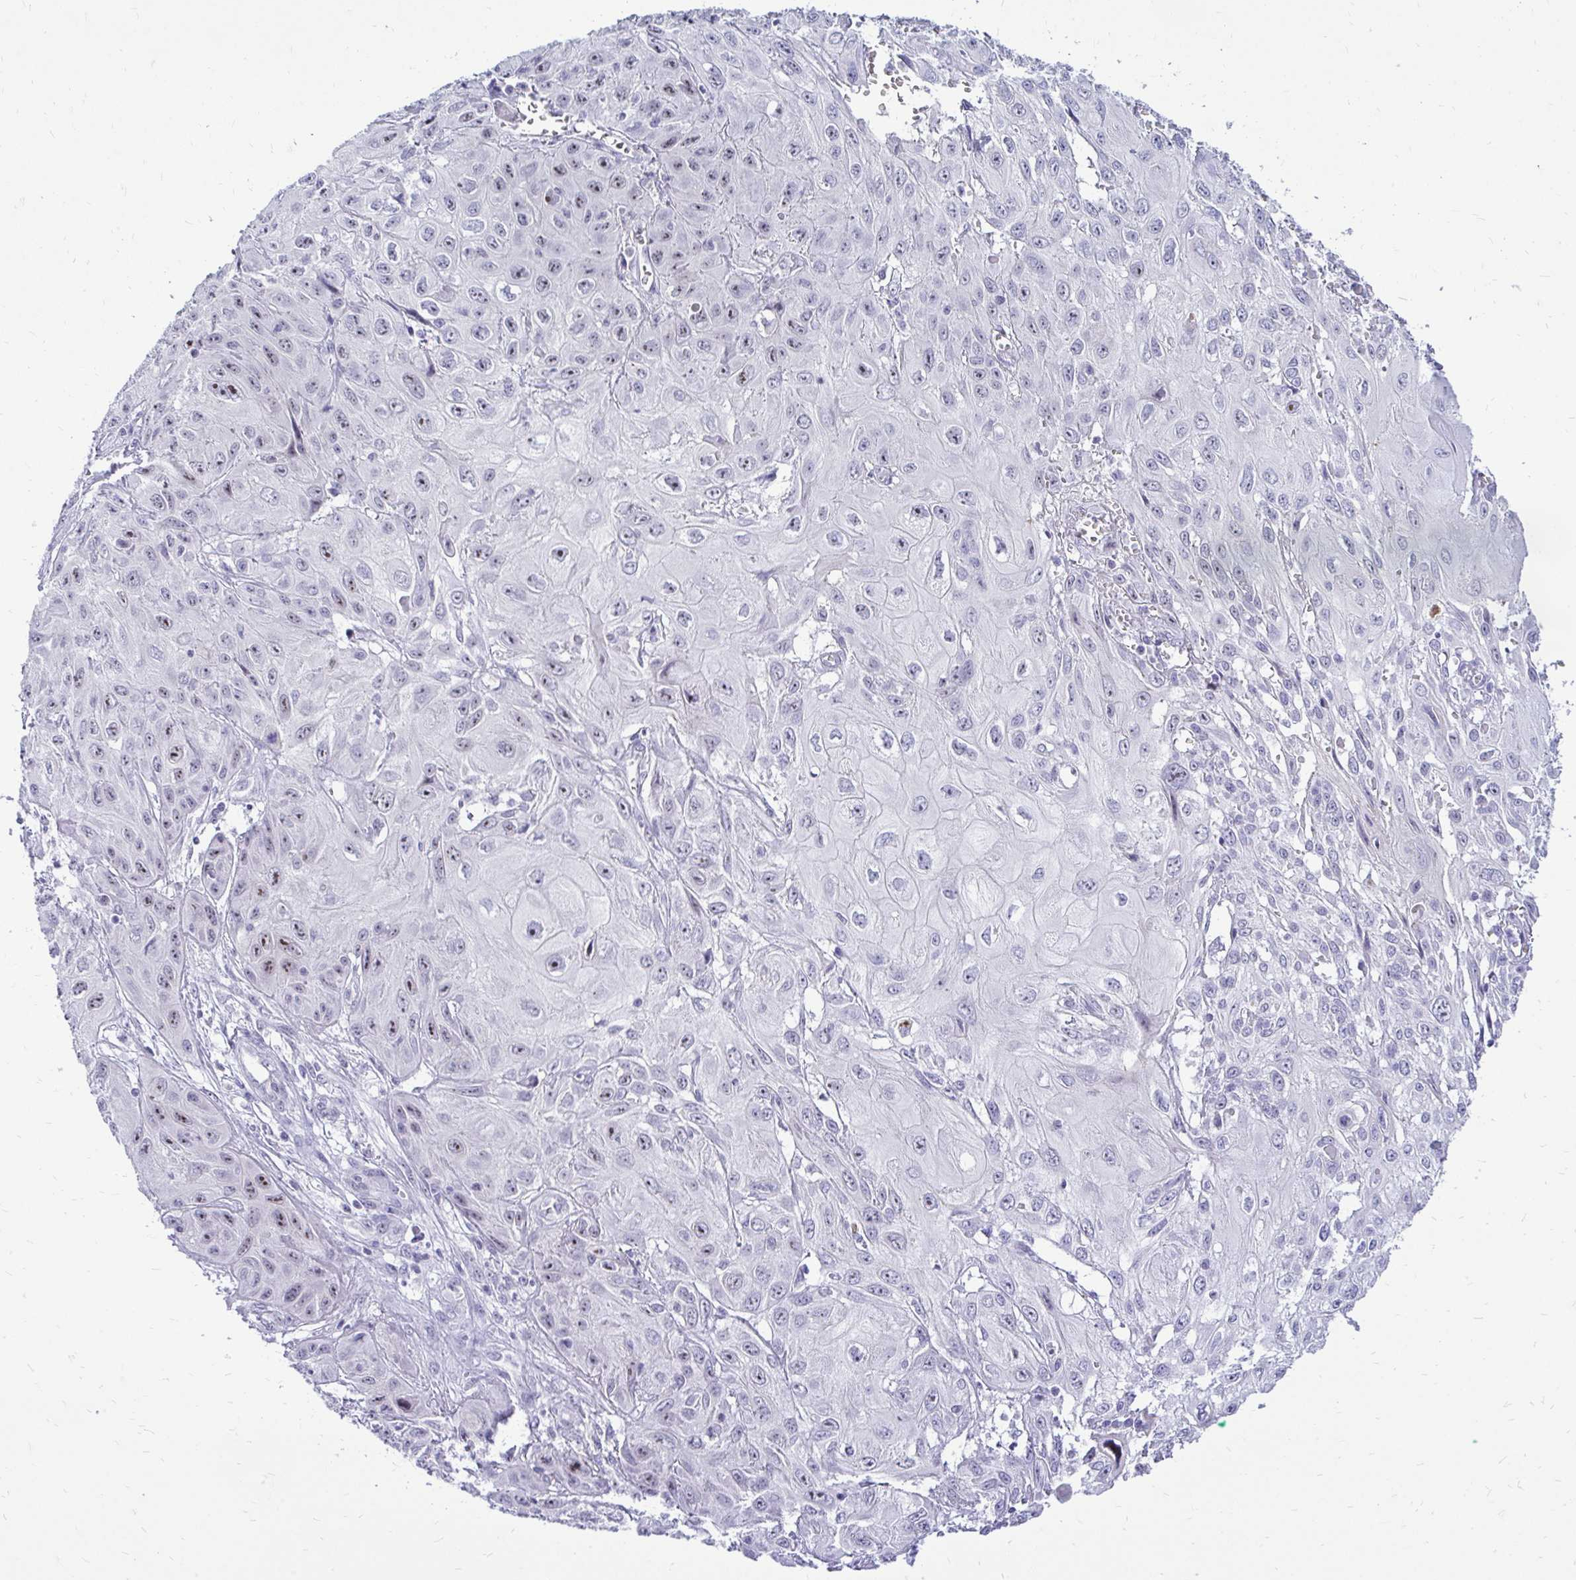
{"staining": {"intensity": "moderate", "quantity": "<25%", "location": "nuclear"}, "tissue": "skin cancer", "cell_type": "Tumor cells", "image_type": "cancer", "snomed": [{"axis": "morphology", "description": "Squamous cell carcinoma, NOS"}, {"axis": "topography", "description": "Skin"}, {"axis": "topography", "description": "Vulva"}], "caption": "Immunohistochemical staining of skin cancer (squamous cell carcinoma) demonstrates moderate nuclear protein staining in about <25% of tumor cells. (DAB = brown stain, brightfield microscopy at high magnification).", "gene": "NIFK", "patient": {"sex": "female", "age": 71}}